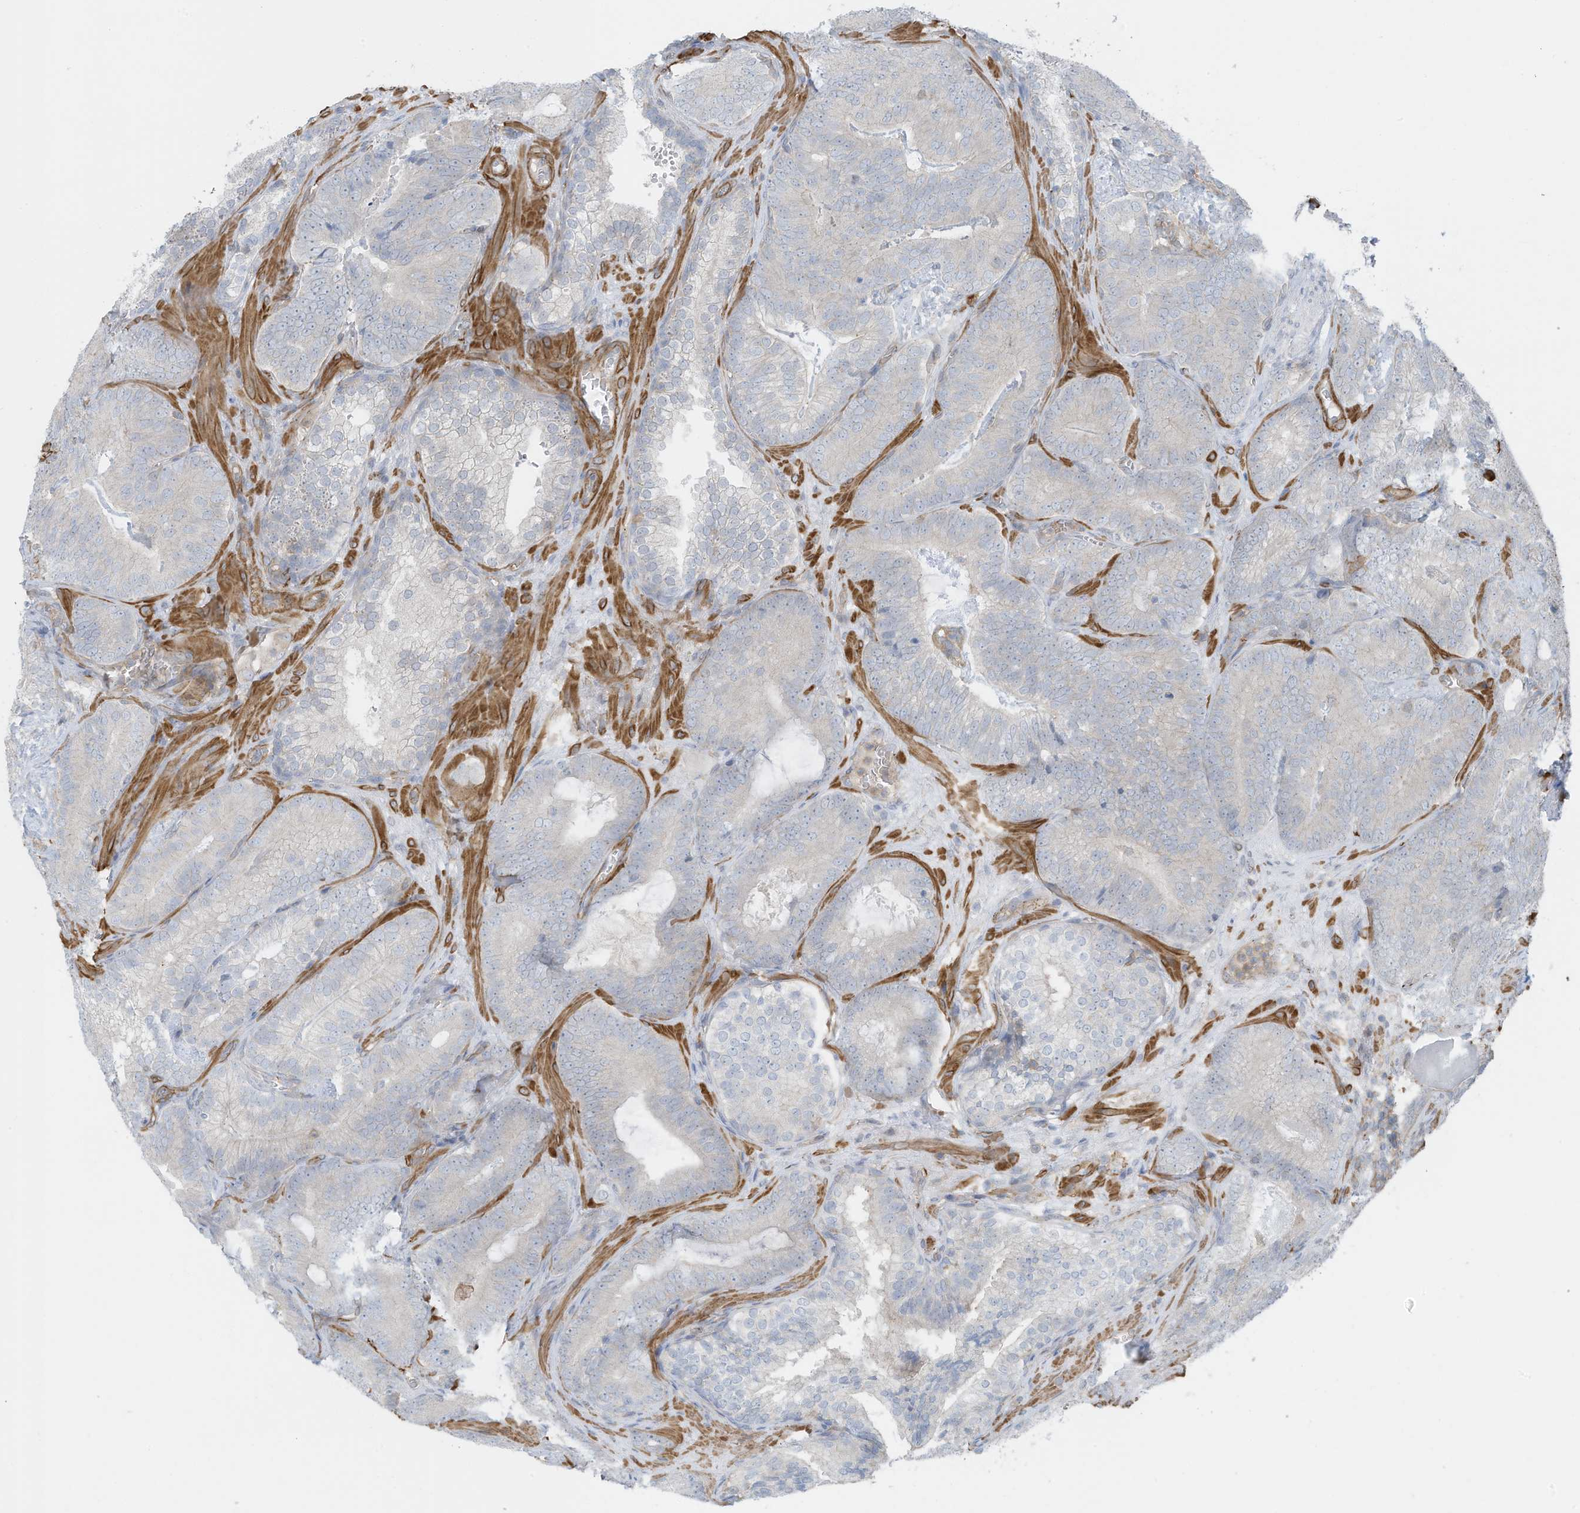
{"staining": {"intensity": "negative", "quantity": "none", "location": "none"}, "tissue": "prostate cancer", "cell_type": "Tumor cells", "image_type": "cancer", "snomed": [{"axis": "morphology", "description": "Adenocarcinoma, High grade"}, {"axis": "topography", "description": "Prostate"}], "caption": "A histopathology image of human prostate adenocarcinoma (high-grade) is negative for staining in tumor cells.", "gene": "ZNF846", "patient": {"sex": "male", "age": 66}}